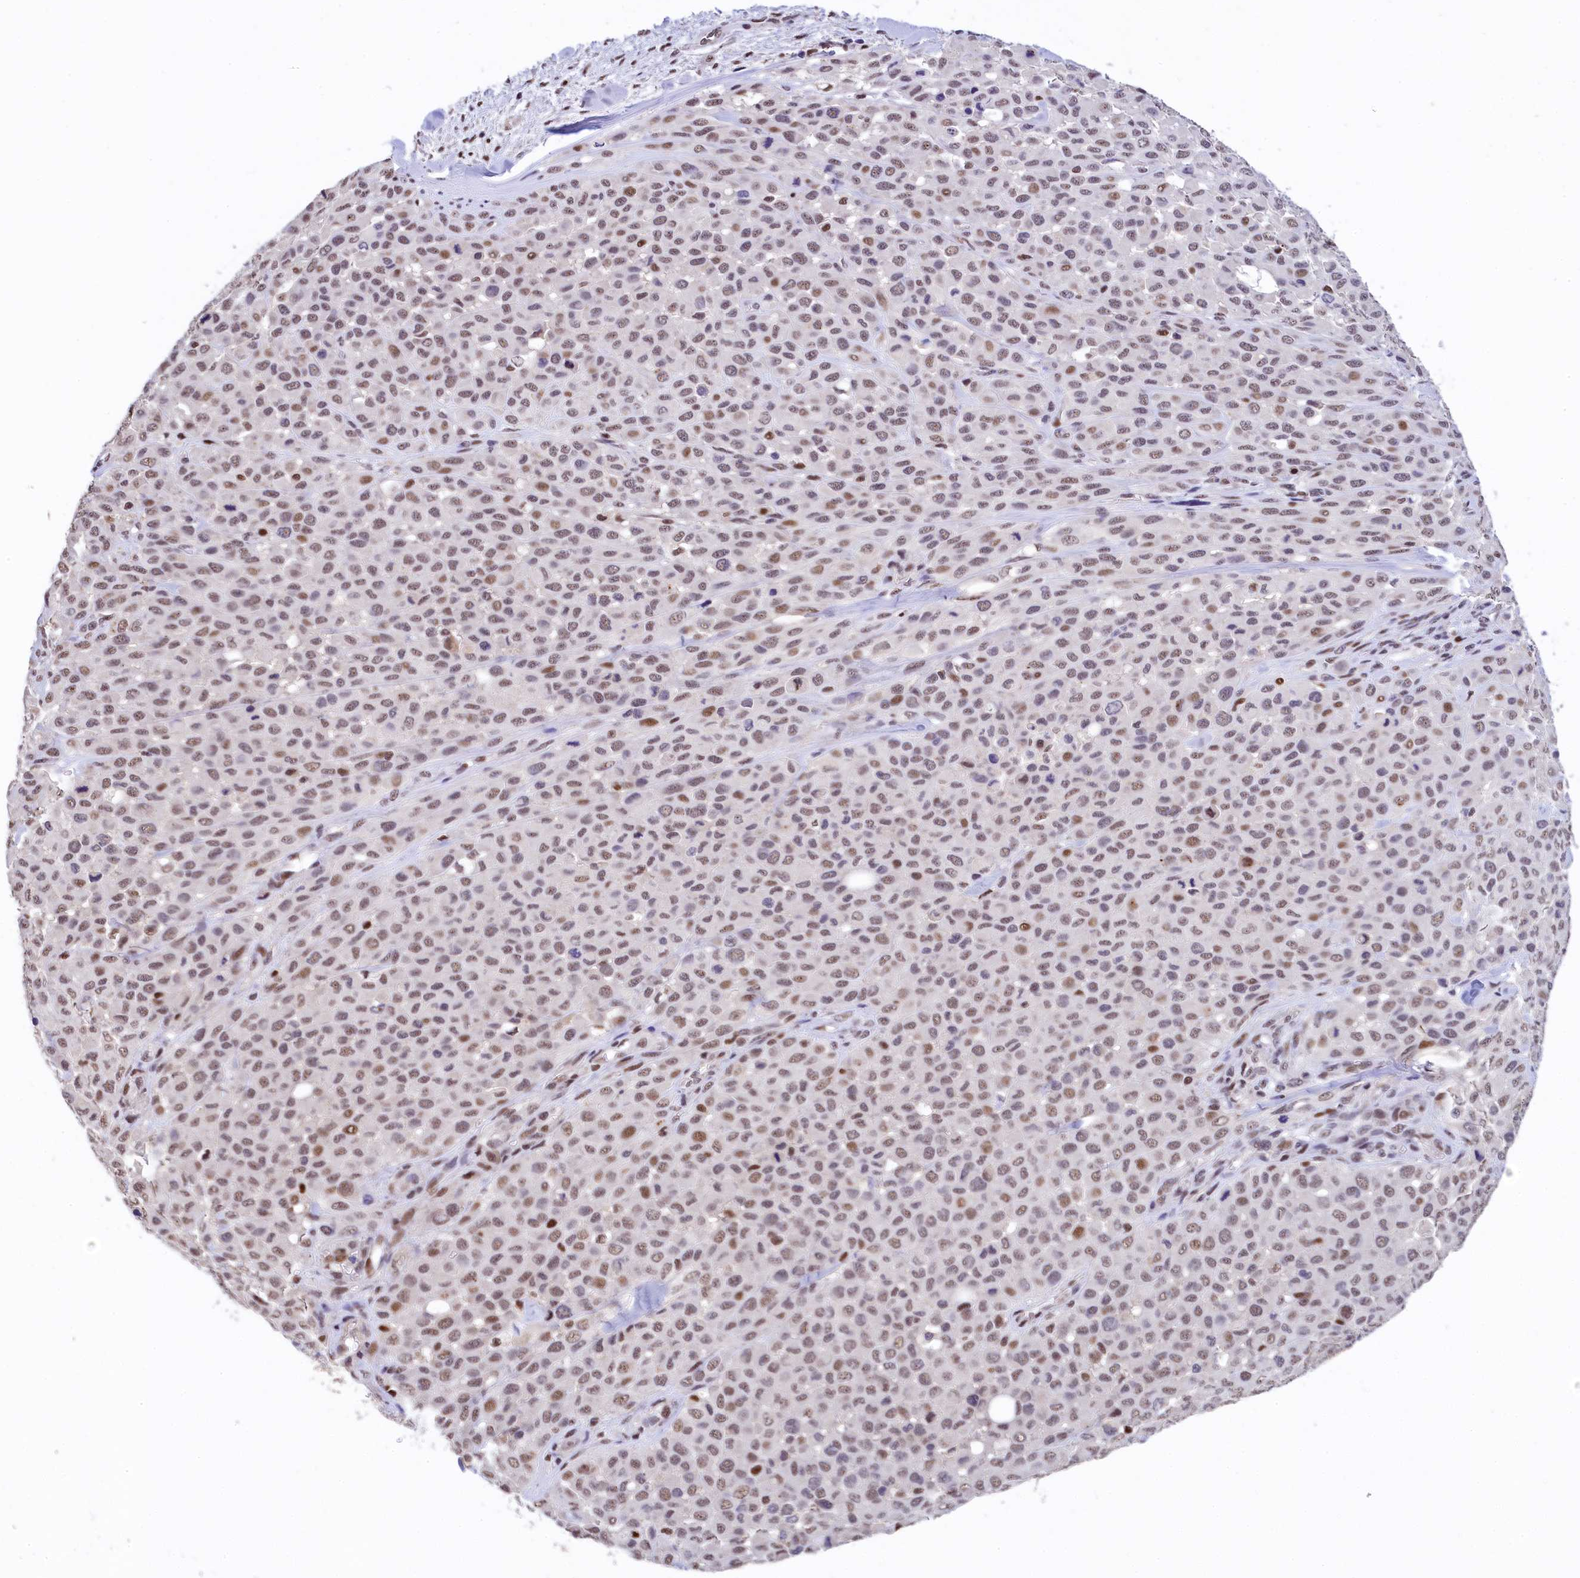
{"staining": {"intensity": "moderate", "quantity": ">75%", "location": "nuclear"}, "tissue": "melanoma", "cell_type": "Tumor cells", "image_type": "cancer", "snomed": [{"axis": "morphology", "description": "Malignant melanoma, Metastatic site"}, {"axis": "topography", "description": "Skin"}], "caption": "A histopathology image of malignant melanoma (metastatic site) stained for a protein reveals moderate nuclear brown staining in tumor cells. Immunohistochemistry (ihc) stains the protein of interest in brown and the nuclei are stained blue.", "gene": "HECTD4", "patient": {"sex": "female", "age": 81}}